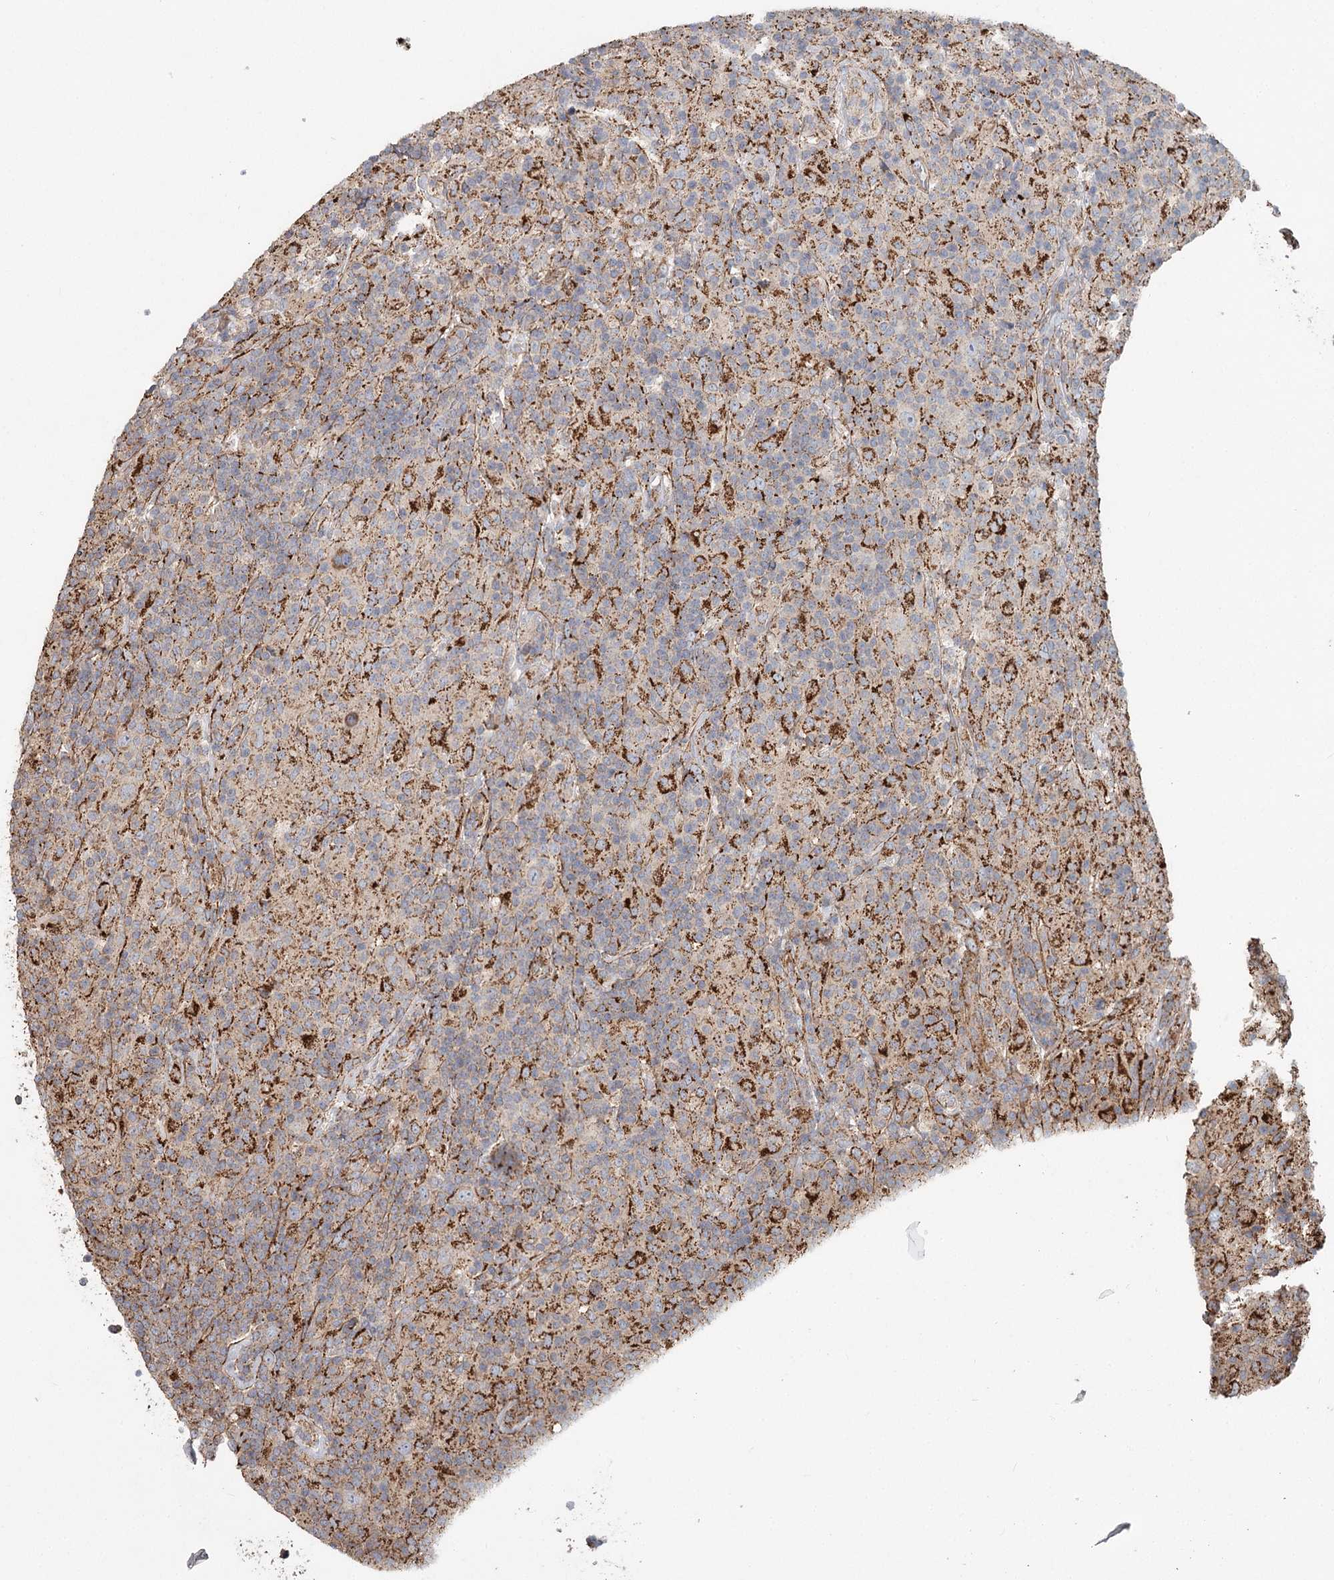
{"staining": {"intensity": "weak", "quantity": "25%-75%", "location": "cytoplasmic/membranous"}, "tissue": "lymphoma", "cell_type": "Tumor cells", "image_type": "cancer", "snomed": [{"axis": "morphology", "description": "Hodgkin's disease, NOS"}, {"axis": "topography", "description": "Lymph node"}], "caption": "Immunohistochemical staining of human lymphoma shows low levels of weak cytoplasmic/membranous protein staining in approximately 25%-75% of tumor cells.", "gene": "DHRS9", "patient": {"sex": "male", "age": 70}}